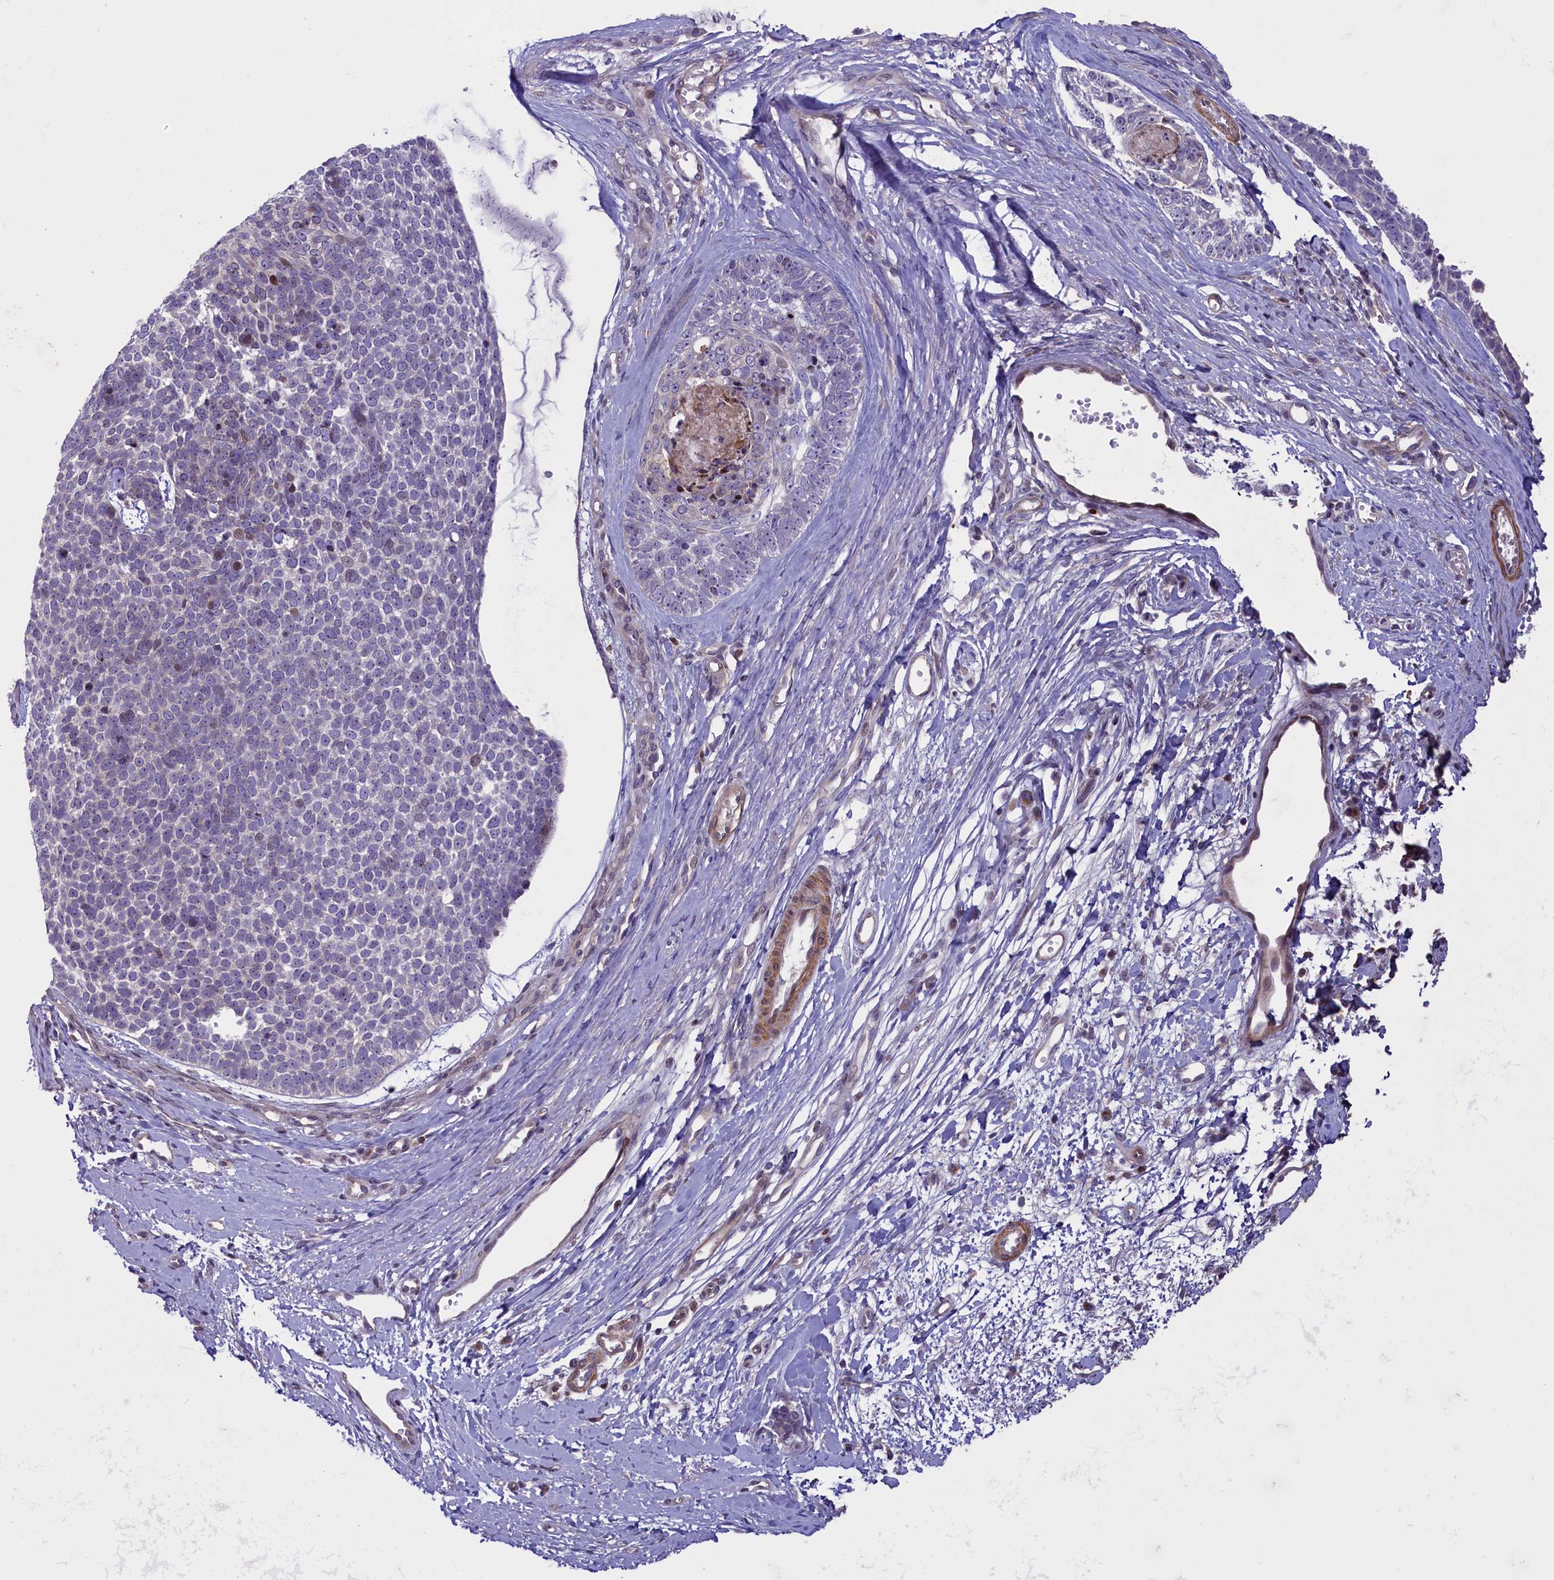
{"staining": {"intensity": "weak", "quantity": "<25%", "location": "nuclear"}, "tissue": "skin cancer", "cell_type": "Tumor cells", "image_type": "cancer", "snomed": [{"axis": "morphology", "description": "Basal cell carcinoma"}, {"axis": "topography", "description": "Skin"}], "caption": "Immunohistochemical staining of human skin basal cell carcinoma exhibits no significant expression in tumor cells.", "gene": "MAN2C1", "patient": {"sex": "female", "age": 81}}